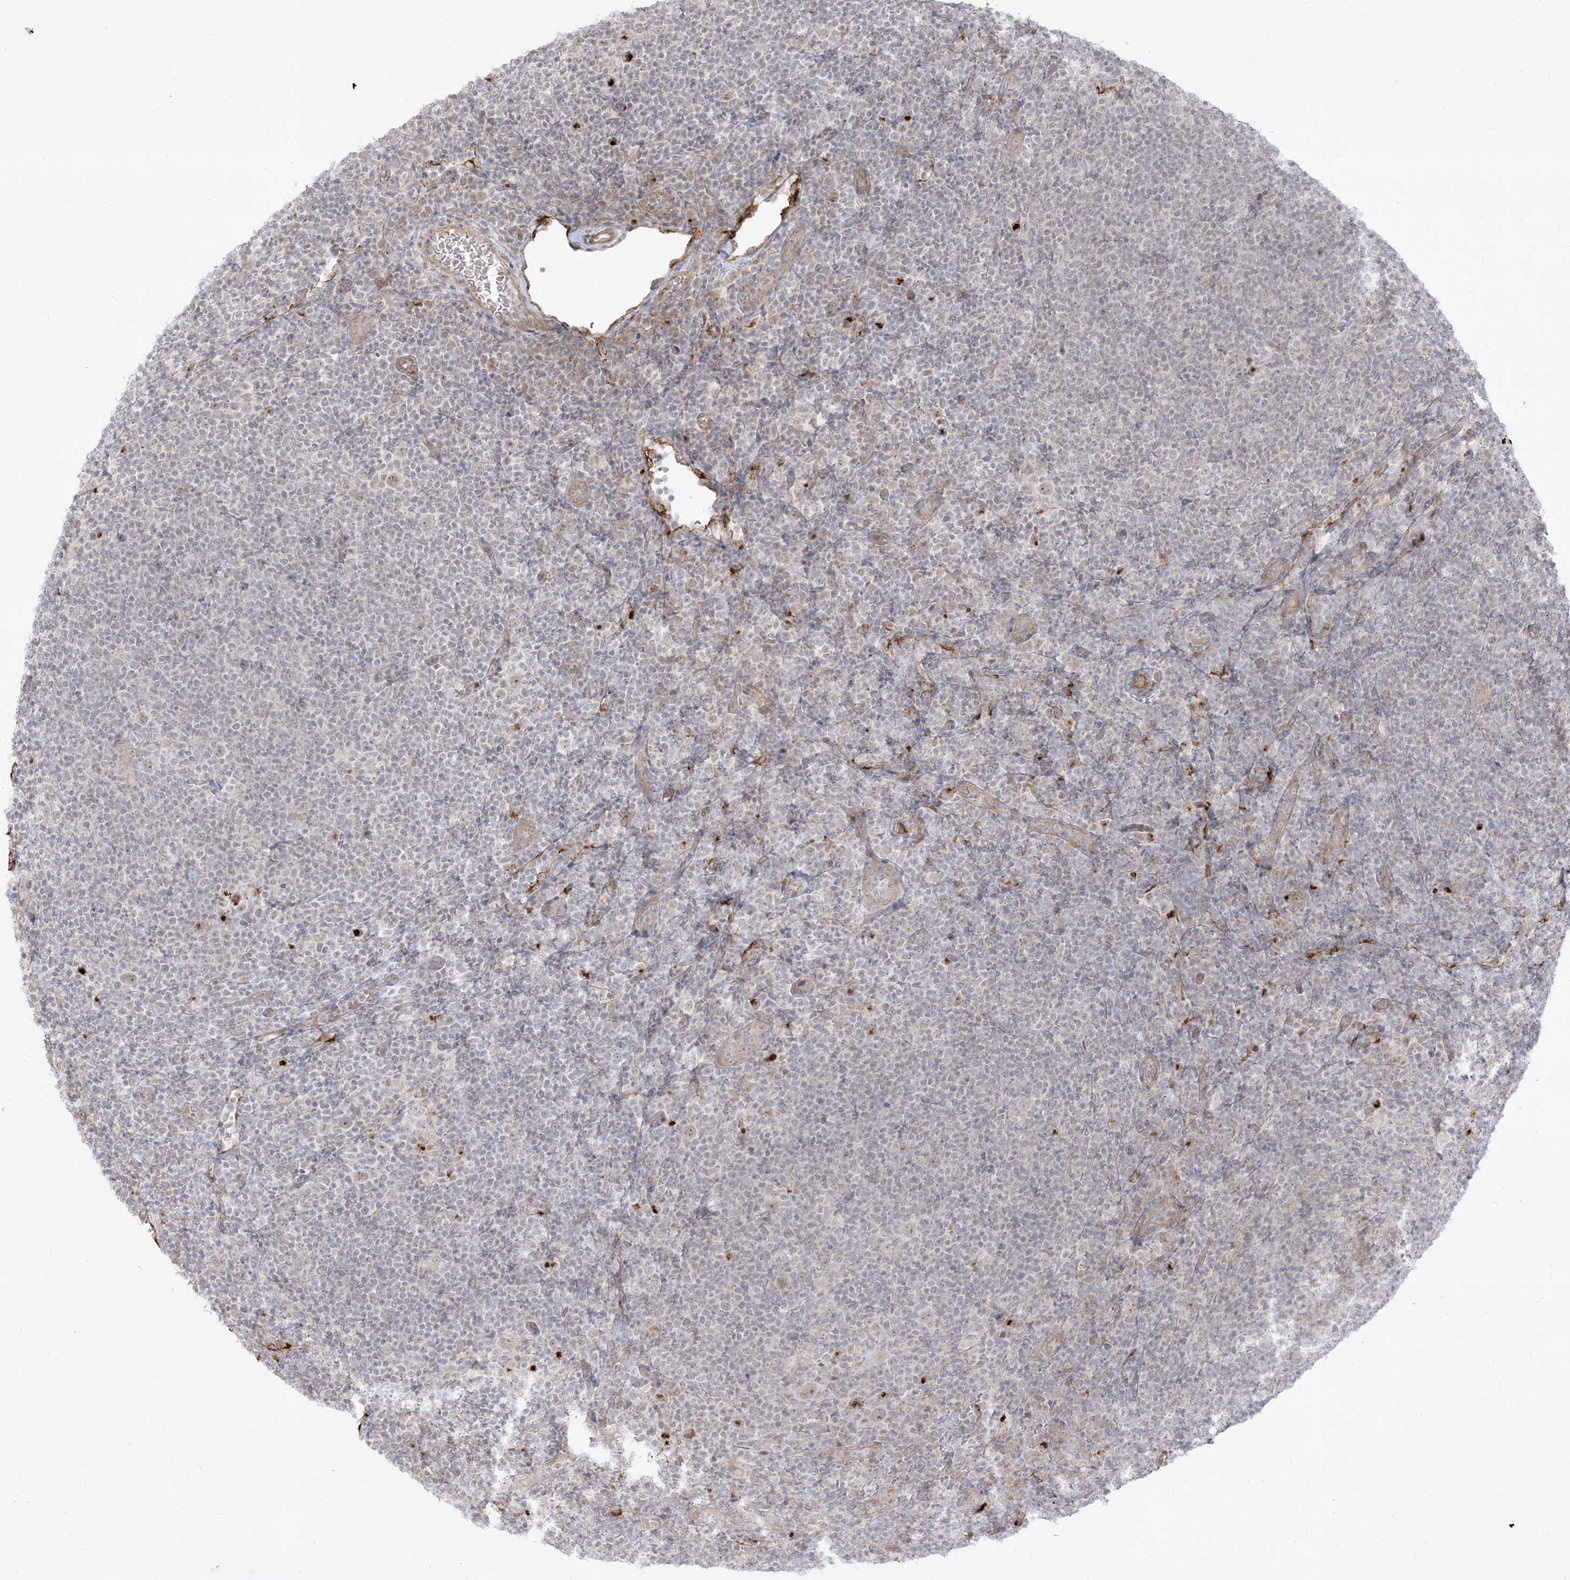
{"staining": {"intensity": "weak", "quantity": "<25%", "location": "nuclear"}, "tissue": "lymphoma", "cell_type": "Tumor cells", "image_type": "cancer", "snomed": [{"axis": "morphology", "description": "Hodgkin's disease, NOS"}, {"axis": "topography", "description": "Lymph node"}], "caption": "Hodgkin's disease stained for a protein using IHC displays no staining tumor cells.", "gene": "PTK6", "patient": {"sex": "female", "age": 57}}